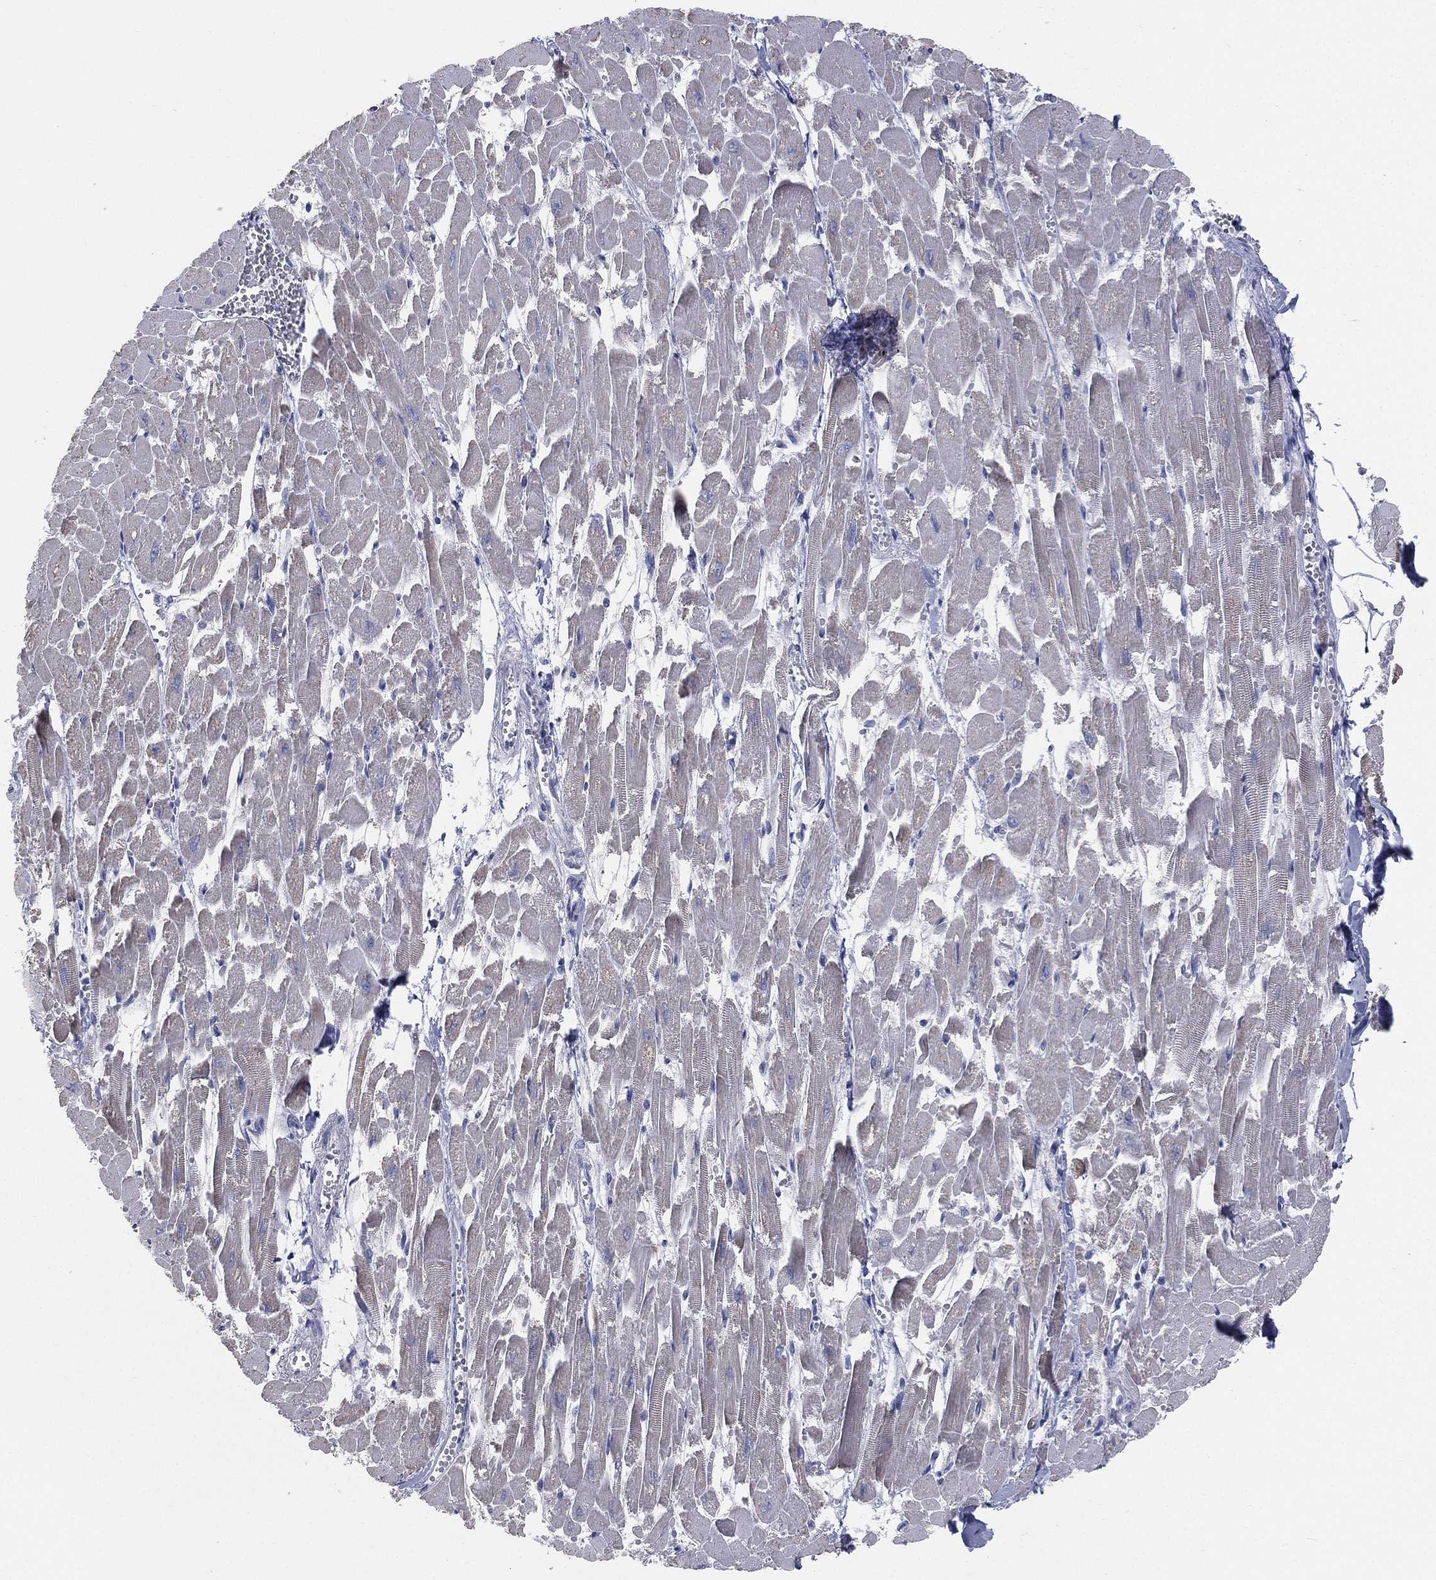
{"staining": {"intensity": "negative", "quantity": "none", "location": "none"}, "tissue": "heart muscle", "cell_type": "Cardiomyocytes", "image_type": "normal", "snomed": [{"axis": "morphology", "description": "Normal tissue, NOS"}, {"axis": "topography", "description": "Heart"}], "caption": "Cardiomyocytes are negative for protein expression in normal human heart muscle. The staining was performed using DAB (3,3'-diaminobenzidine) to visualize the protein expression in brown, while the nuclei were stained in blue with hematoxylin (Magnification: 20x).", "gene": "STK31", "patient": {"sex": "female", "age": 52}}